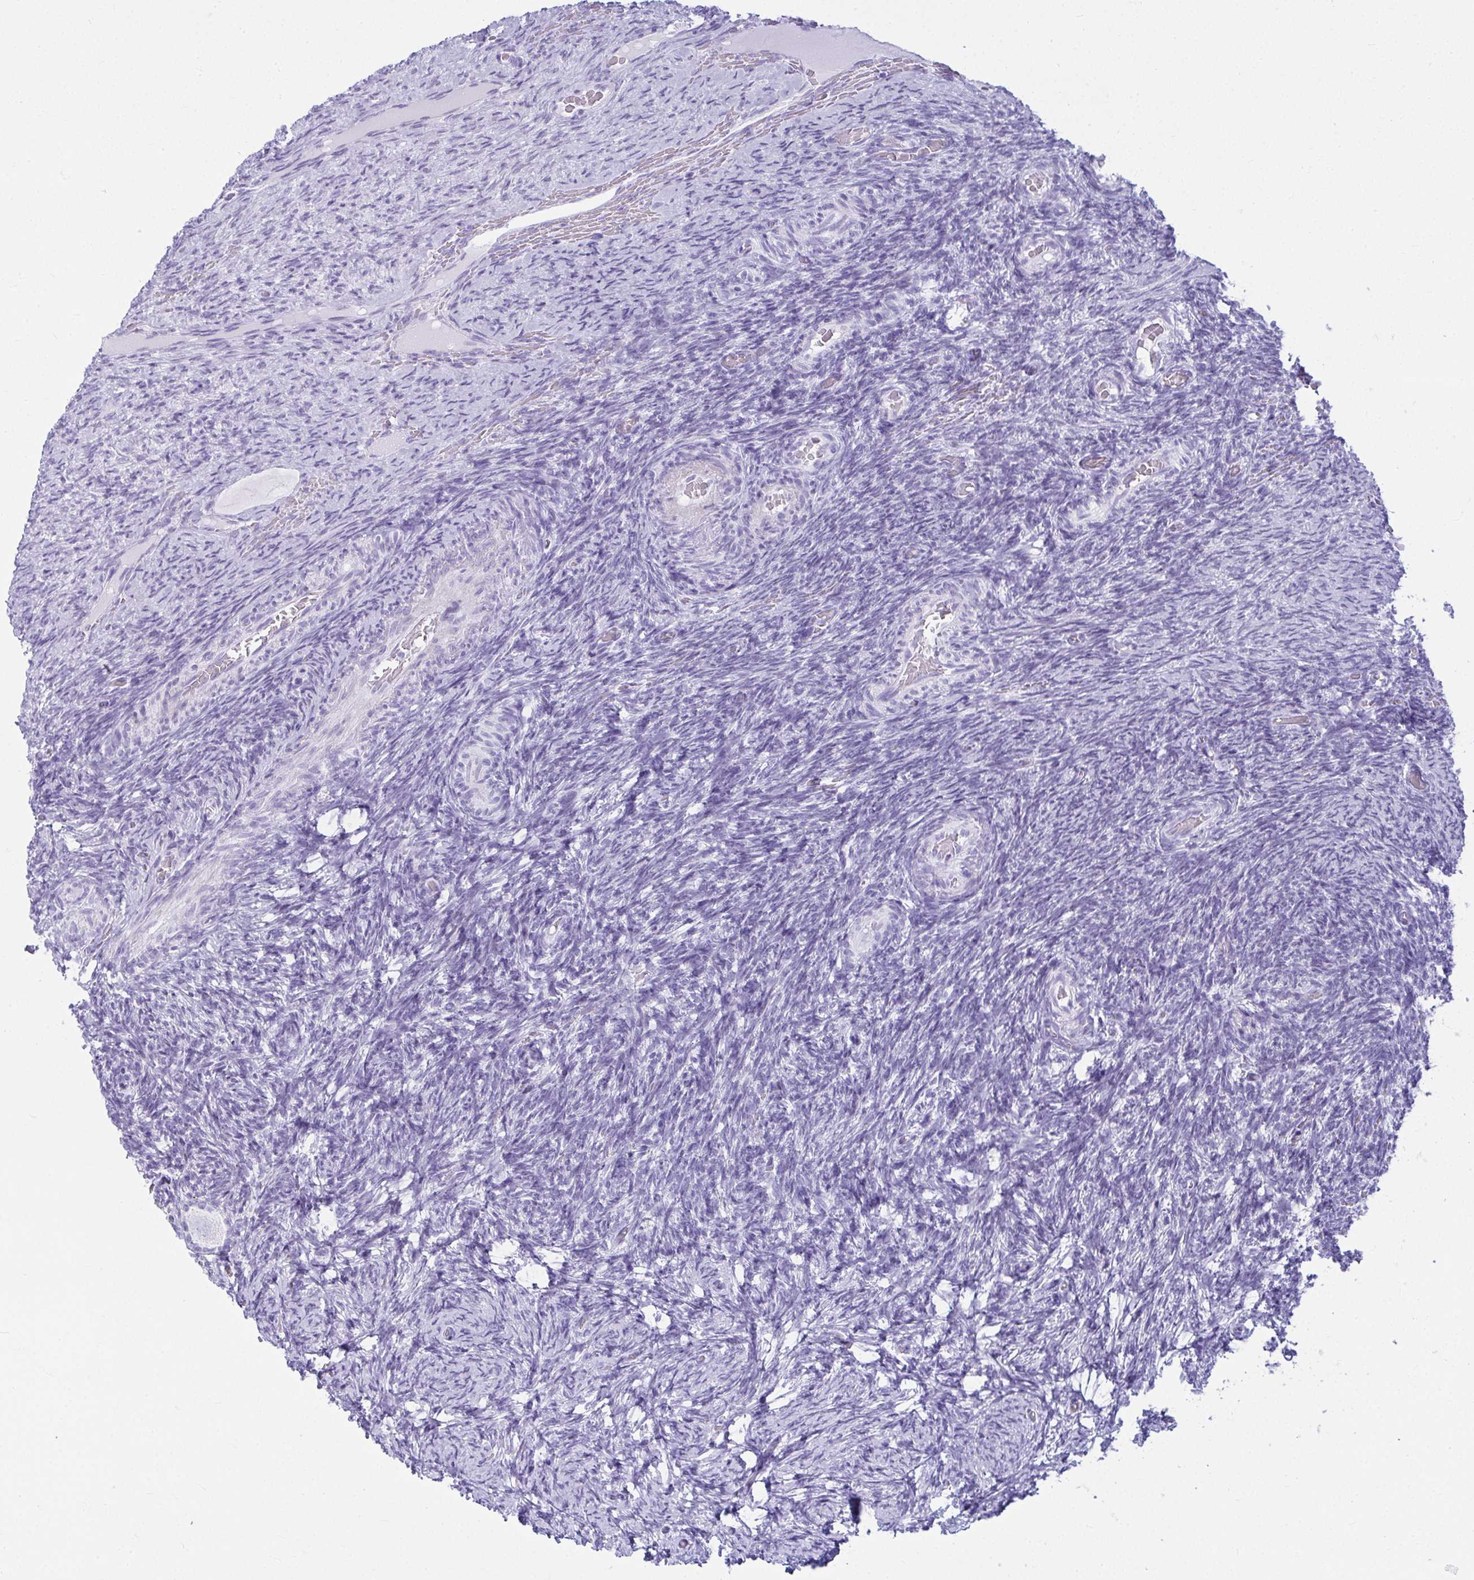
{"staining": {"intensity": "negative", "quantity": "none", "location": "none"}, "tissue": "ovary", "cell_type": "Follicle cells", "image_type": "normal", "snomed": [{"axis": "morphology", "description": "Normal tissue, NOS"}, {"axis": "topography", "description": "Ovary"}], "caption": "A high-resolution micrograph shows IHC staining of benign ovary, which exhibits no significant staining in follicle cells.", "gene": "CLGN", "patient": {"sex": "female", "age": 34}}